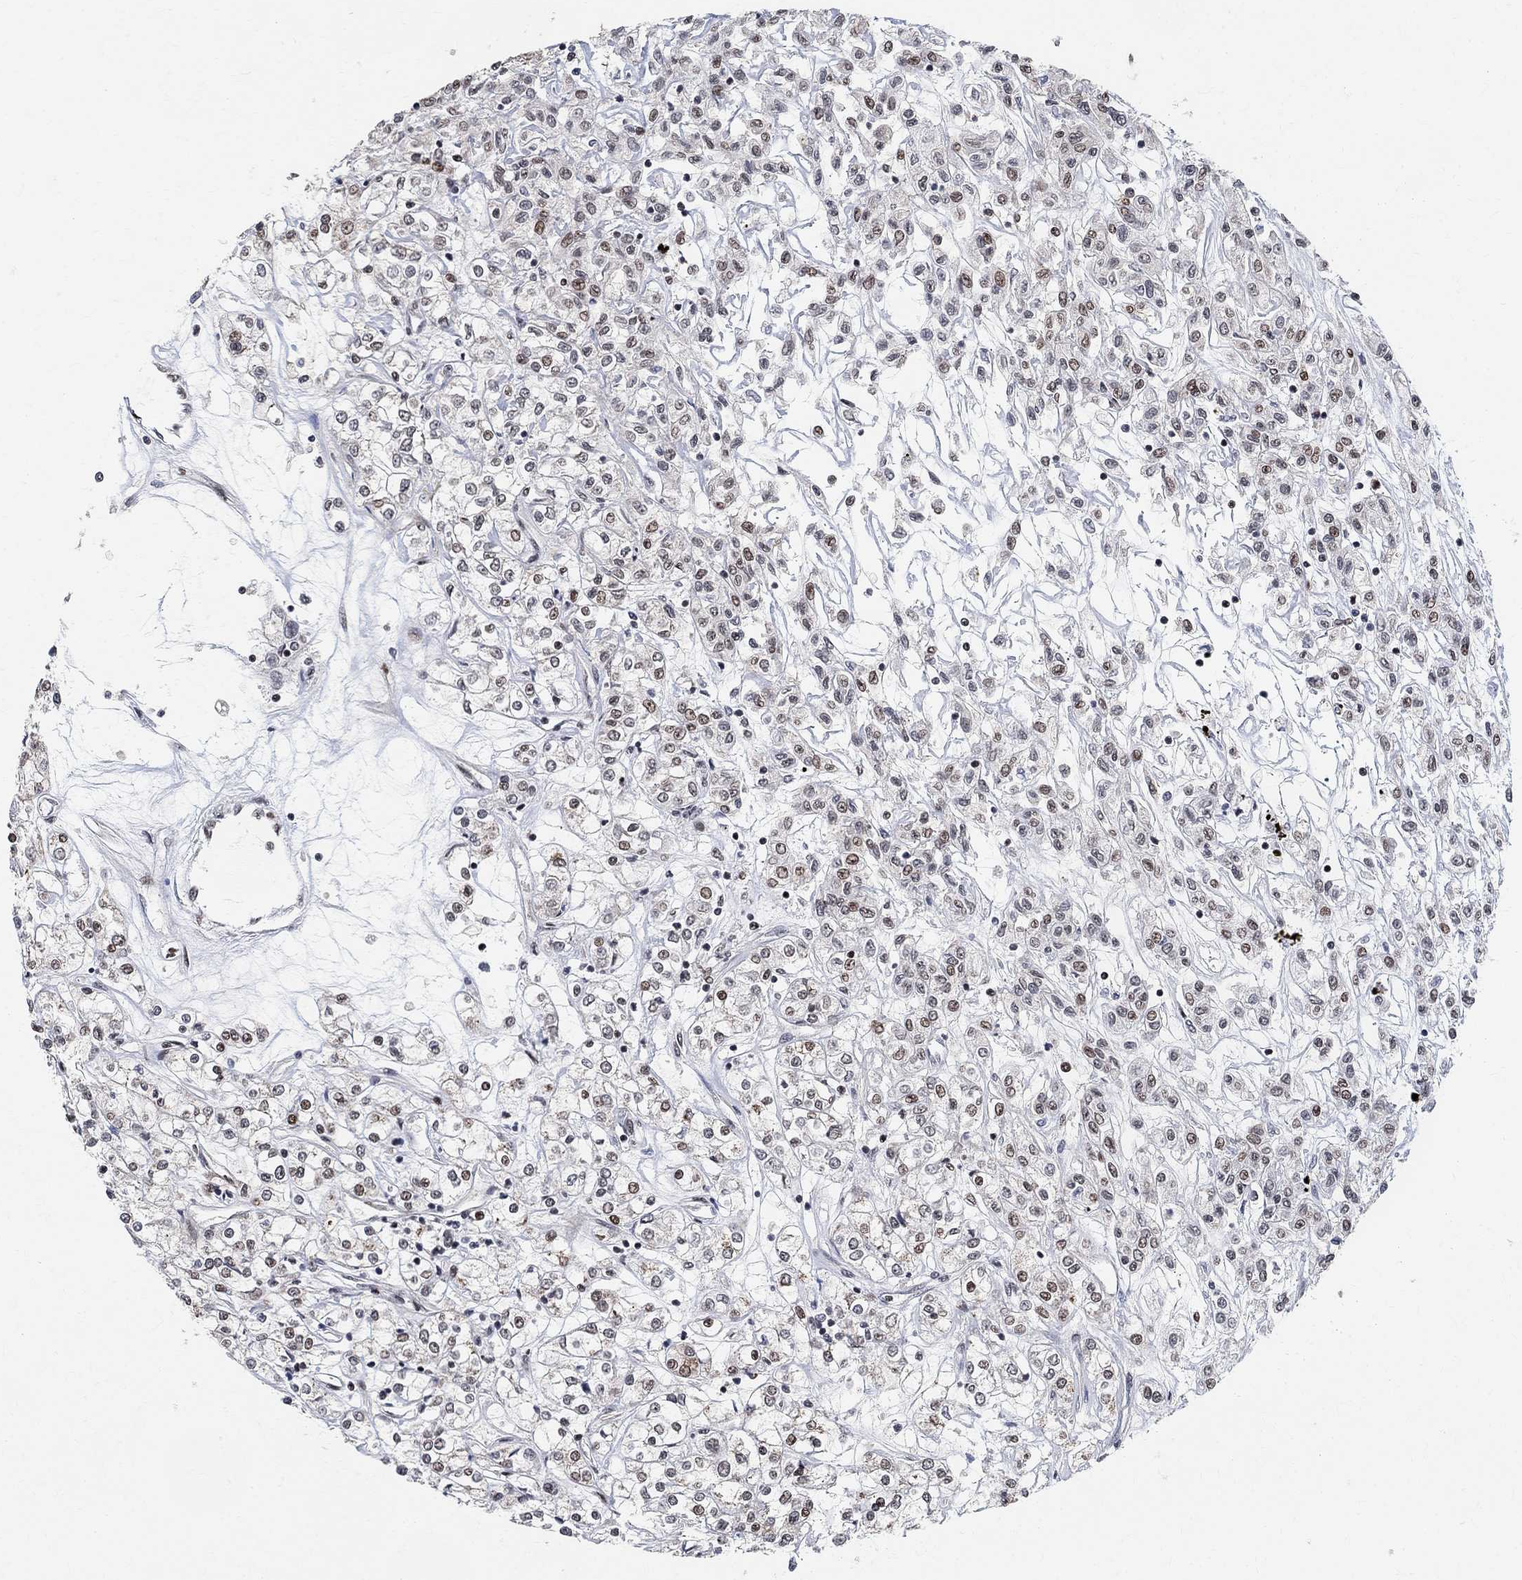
{"staining": {"intensity": "moderate", "quantity": ">75%", "location": "nuclear"}, "tissue": "renal cancer", "cell_type": "Tumor cells", "image_type": "cancer", "snomed": [{"axis": "morphology", "description": "Adenocarcinoma, NOS"}, {"axis": "topography", "description": "Kidney"}], "caption": "There is medium levels of moderate nuclear staining in tumor cells of renal adenocarcinoma, as demonstrated by immunohistochemical staining (brown color).", "gene": "E4F1", "patient": {"sex": "female", "age": 59}}